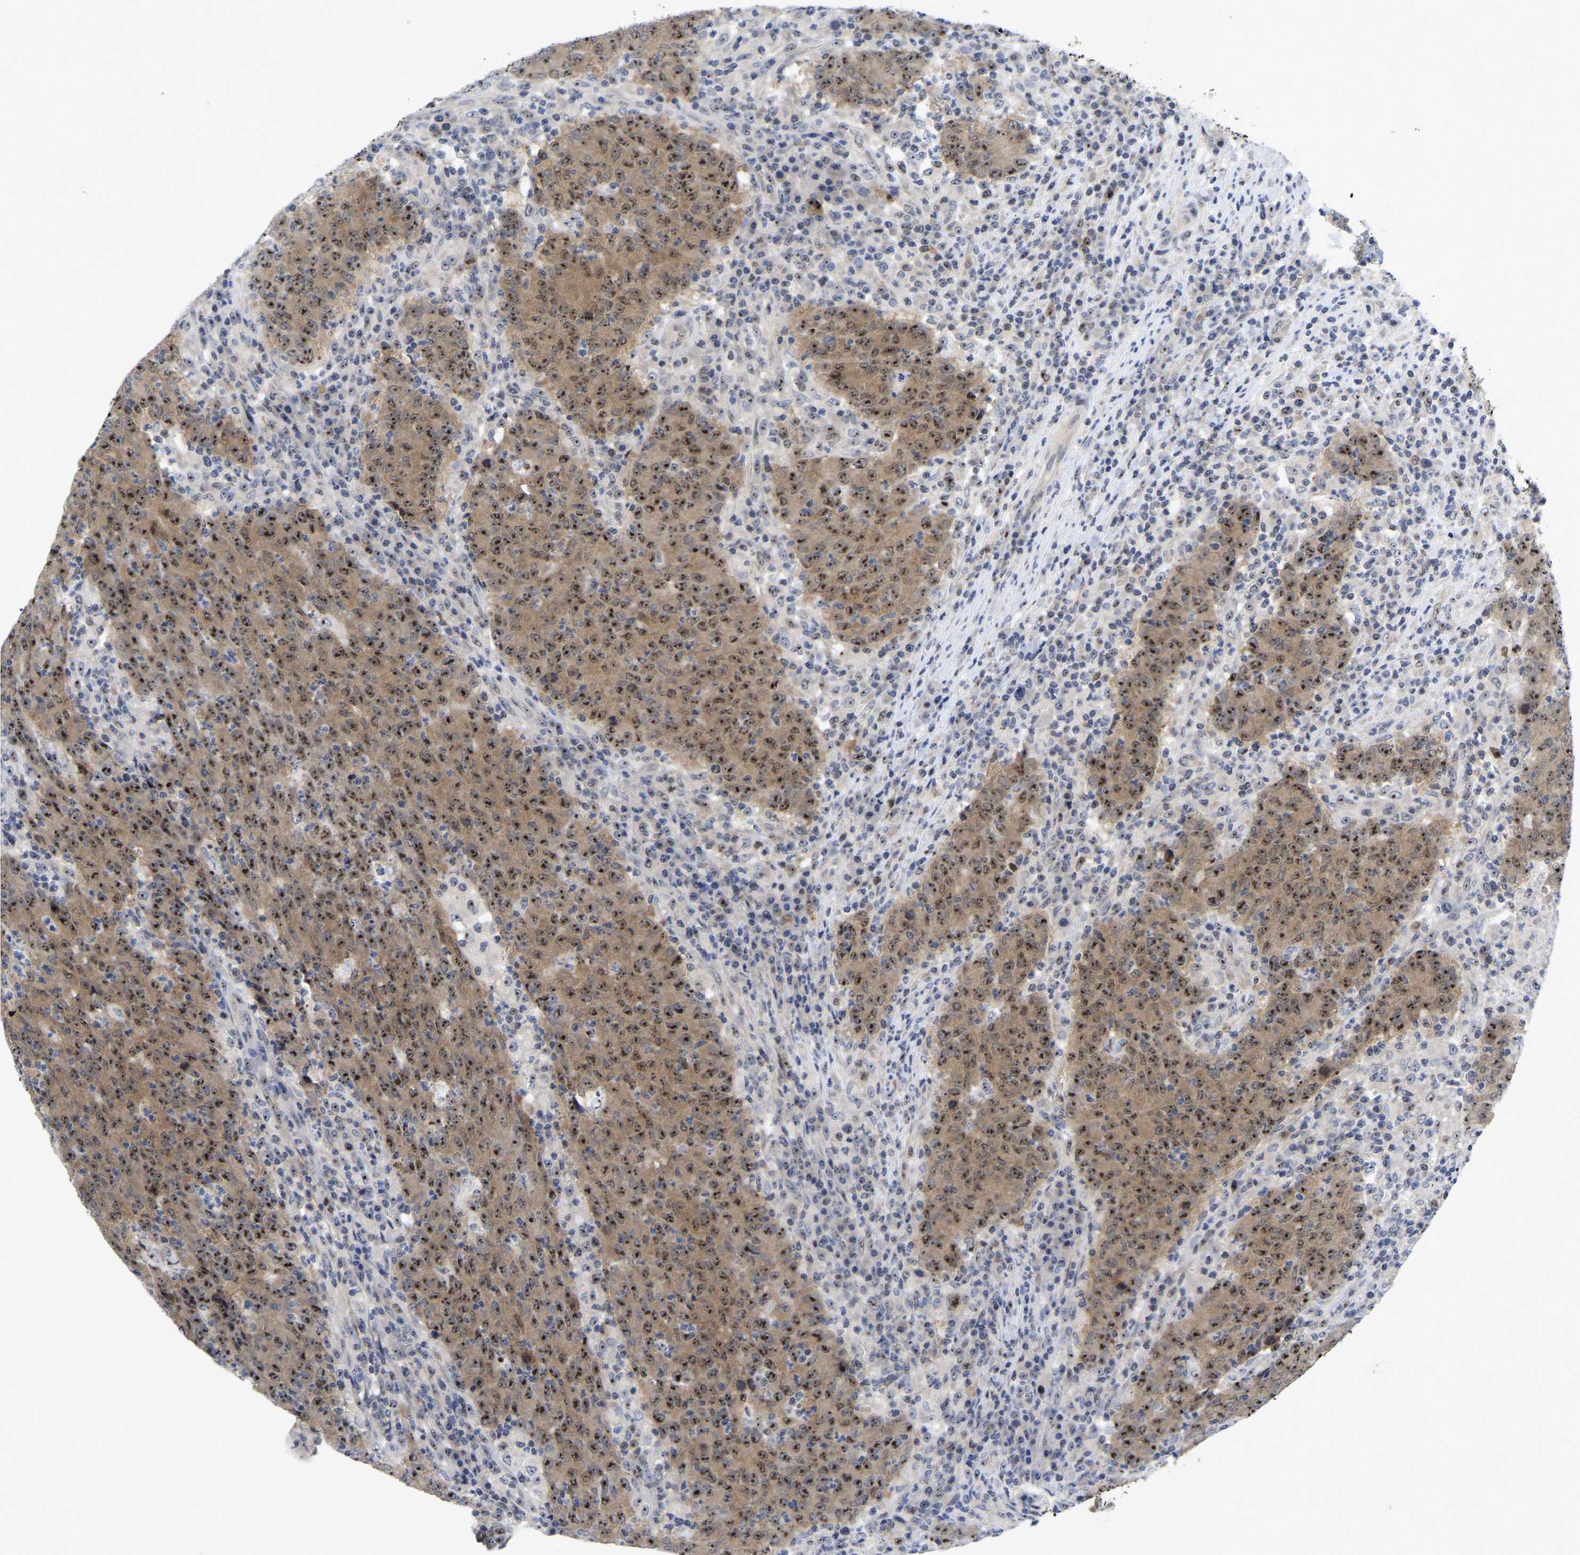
{"staining": {"intensity": "strong", "quantity": "25%-75%", "location": "cytoplasmic/membranous,nuclear"}, "tissue": "colorectal cancer", "cell_type": "Tumor cells", "image_type": "cancer", "snomed": [{"axis": "morphology", "description": "Adenocarcinoma, NOS"}, {"axis": "topography", "description": "Colon"}], "caption": "Colorectal adenocarcinoma stained with DAB immunohistochemistry demonstrates high levels of strong cytoplasmic/membranous and nuclear expression in approximately 25%-75% of tumor cells.", "gene": "NLE1", "patient": {"sex": "female", "age": 75}}